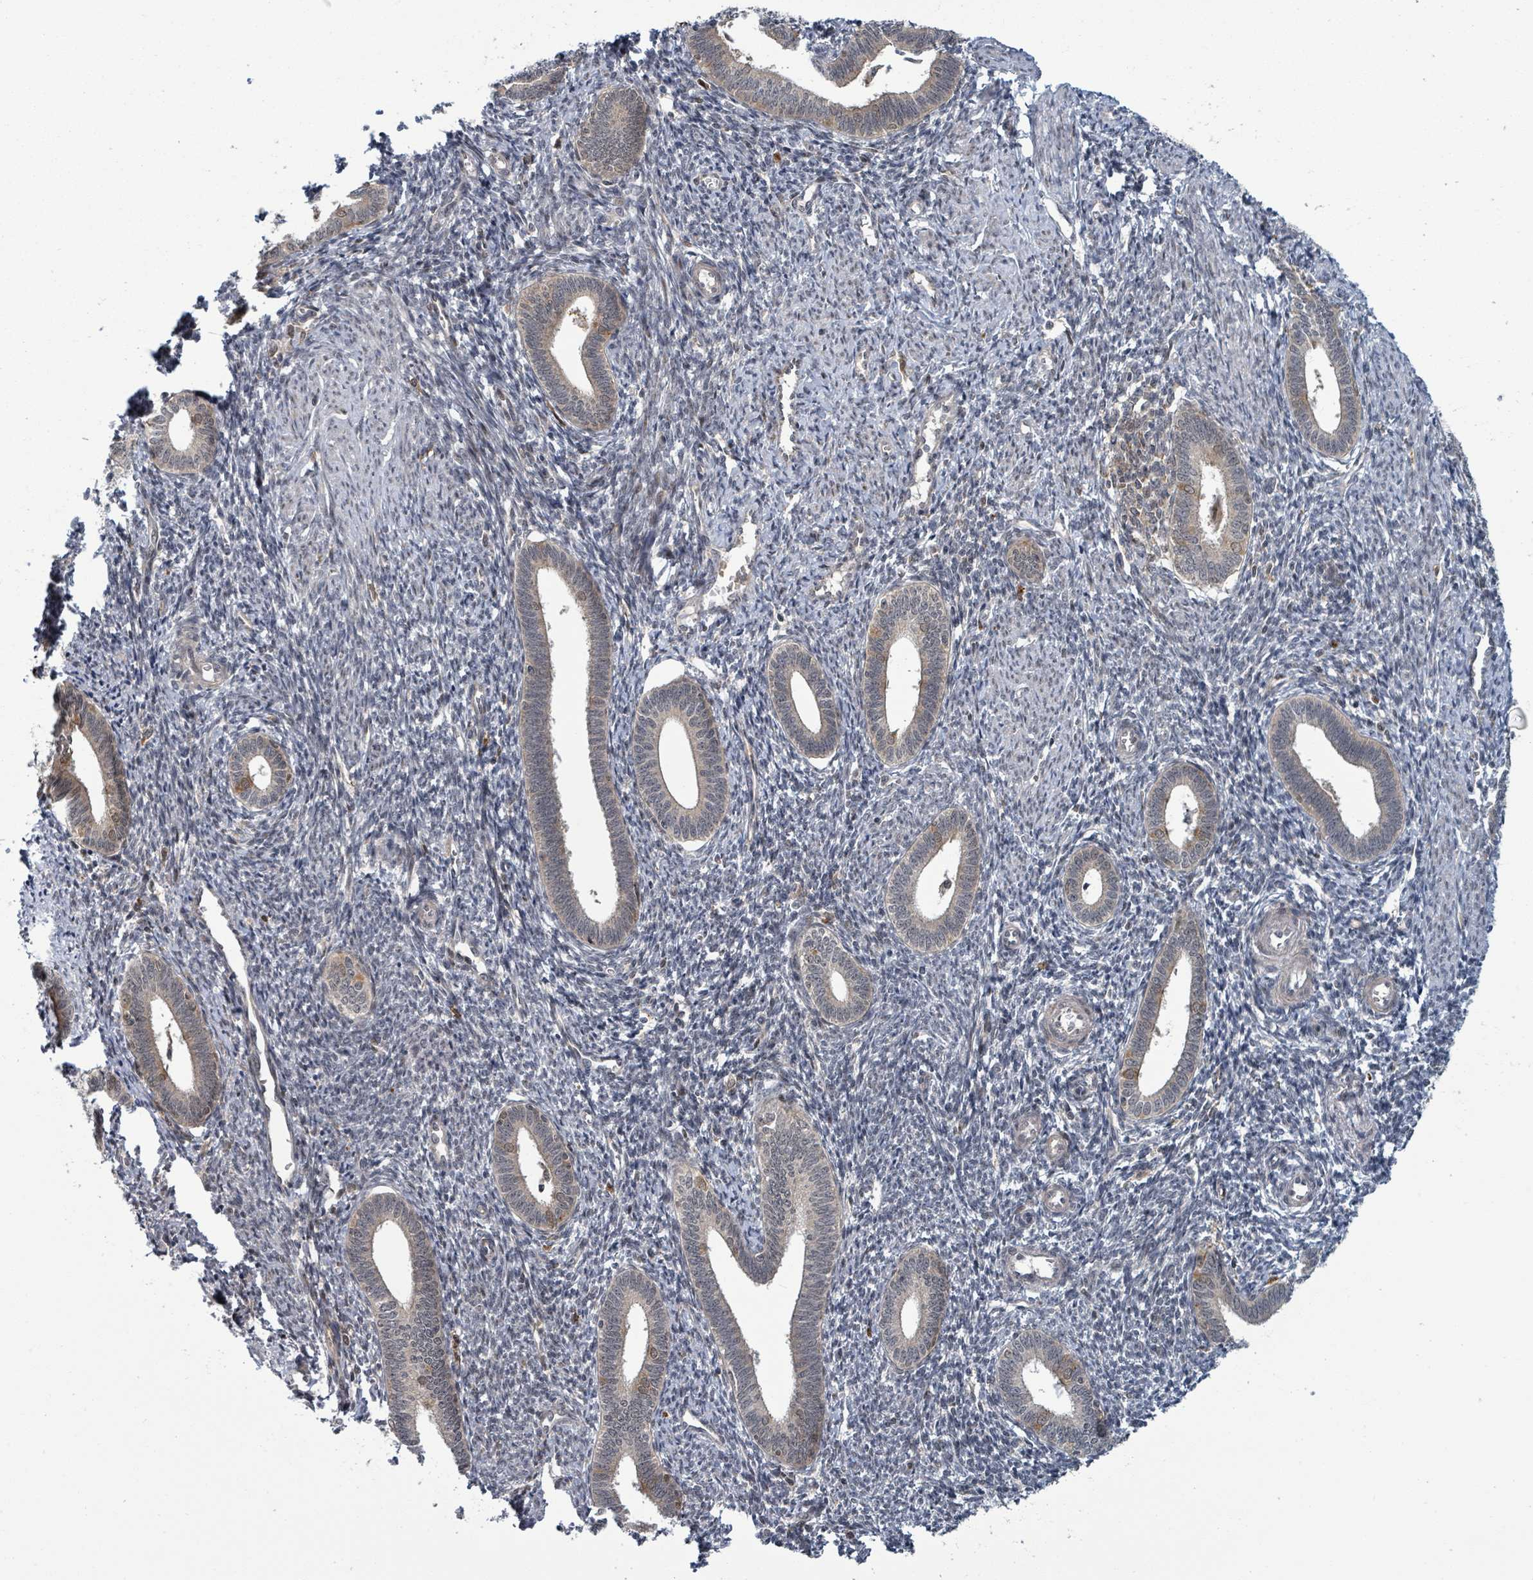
{"staining": {"intensity": "negative", "quantity": "none", "location": "none"}, "tissue": "endometrium", "cell_type": "Cells in endometrial stroma", "image_type": "normal", "snomed": [{"axis": "morphology", "description": "Normal tissue, NOS"}, {"axis": "topography", "description": "Endometrium"}], "caption": "High power microscopy micrograph of an immunohistochemistry (IHC) micrograph of benign endometrium, revealing no significant staining in cells in endometrial stroma.", "gene": "GTF3C1", "patient": {"sex": "female", "age": 41}}